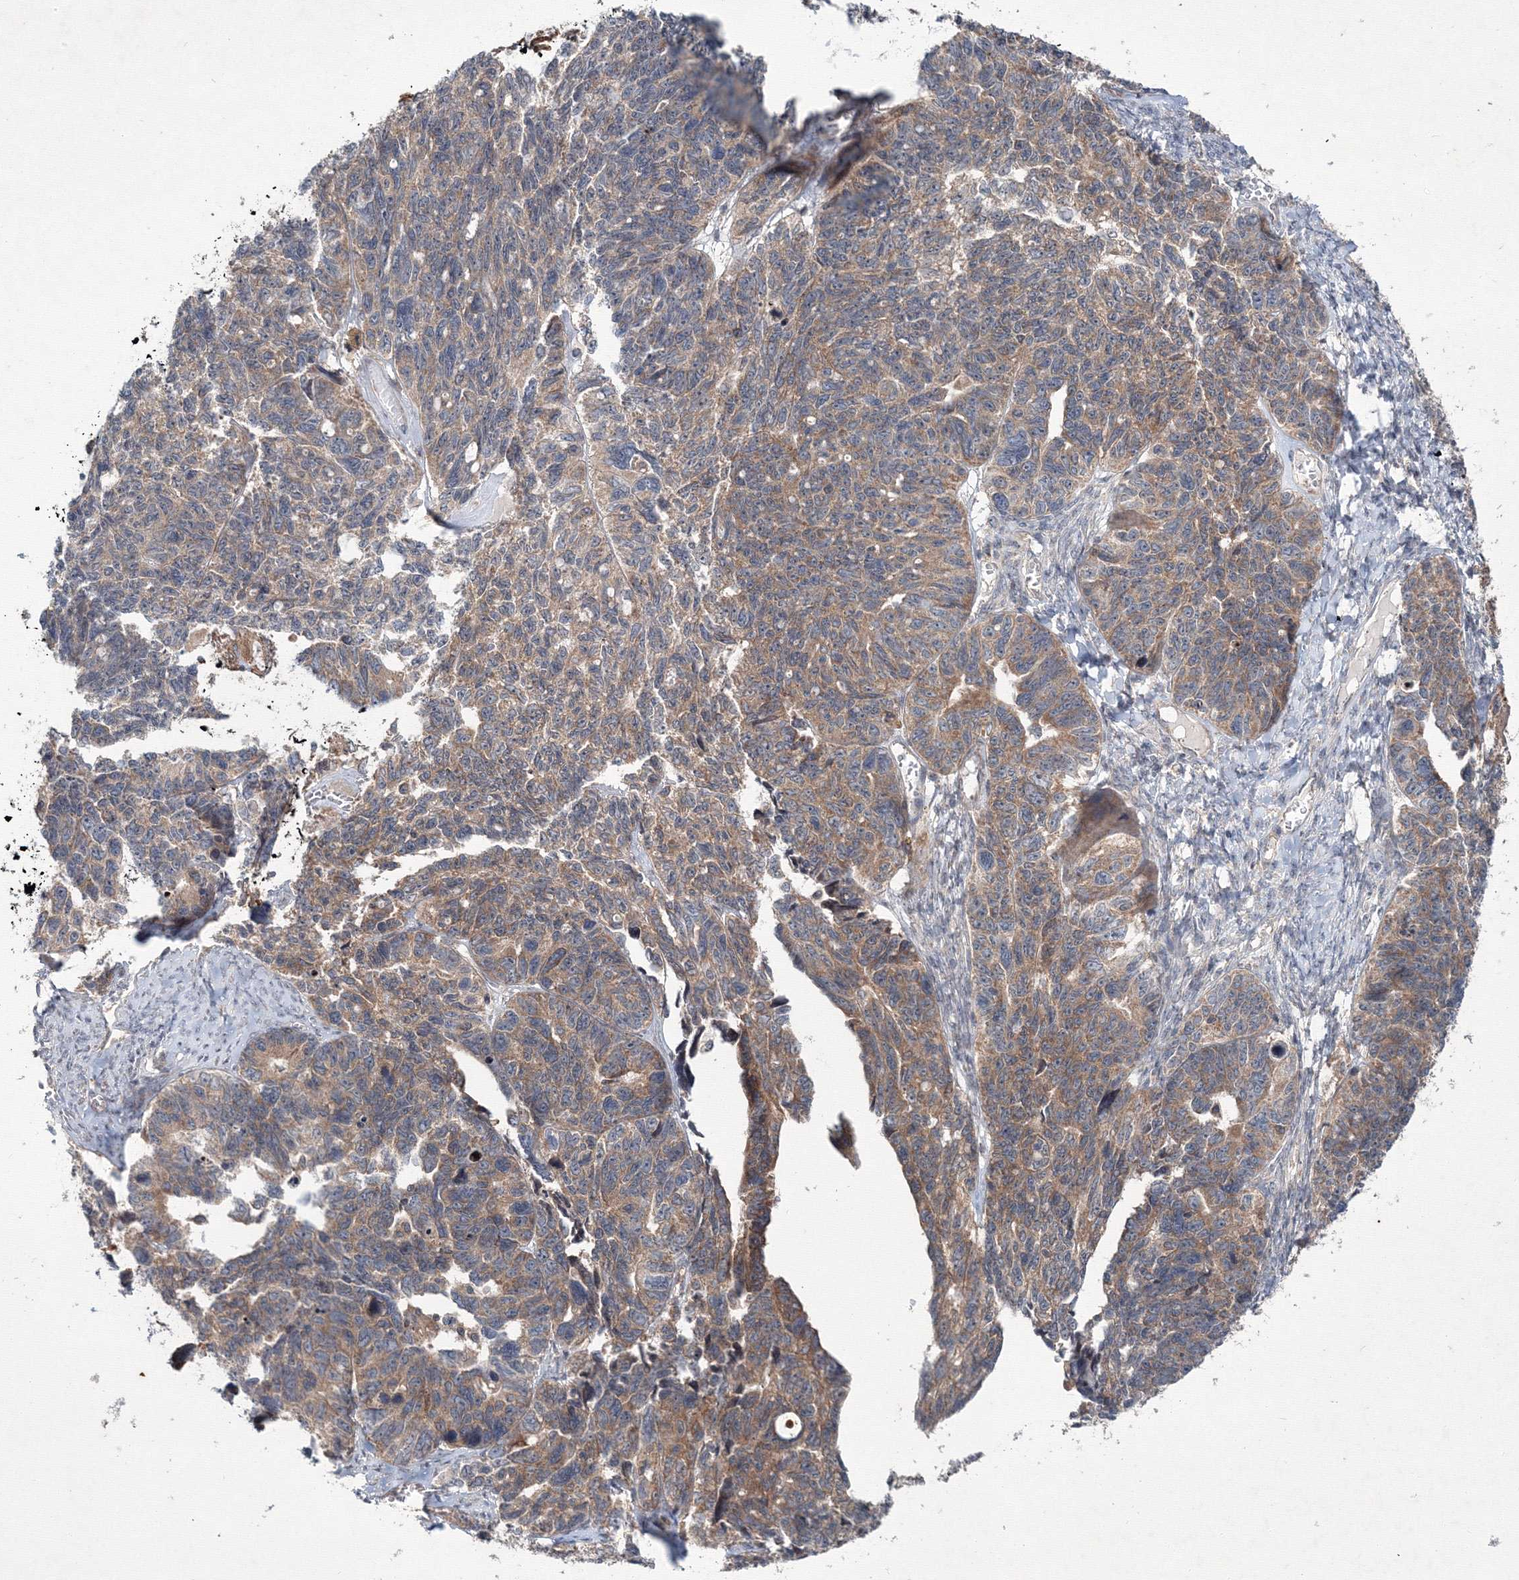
{"staining": {"intensity": "moderate", "quantity": ">75%", "location": "cytoplasmic/membranous"}, "tissue": "ovarian cancer", "cell_type": "Tumor cells", "image_type": "cancer", "snomed": [{"axis": "morphology", "description": "Cystadenocarcinoma, serous, NOS"}, {"axis": "topography", "description": "Ovary"}], "caption": "Ovarian serous cystadenocarcinoma stained for a protein shows moderate cytoplasmic/membranous positivity in tumor cells. (IHC, brightfield microscopy, high magnification).", "gene": "MKRN2", "patient": {"sex": "female", "age": 79}}